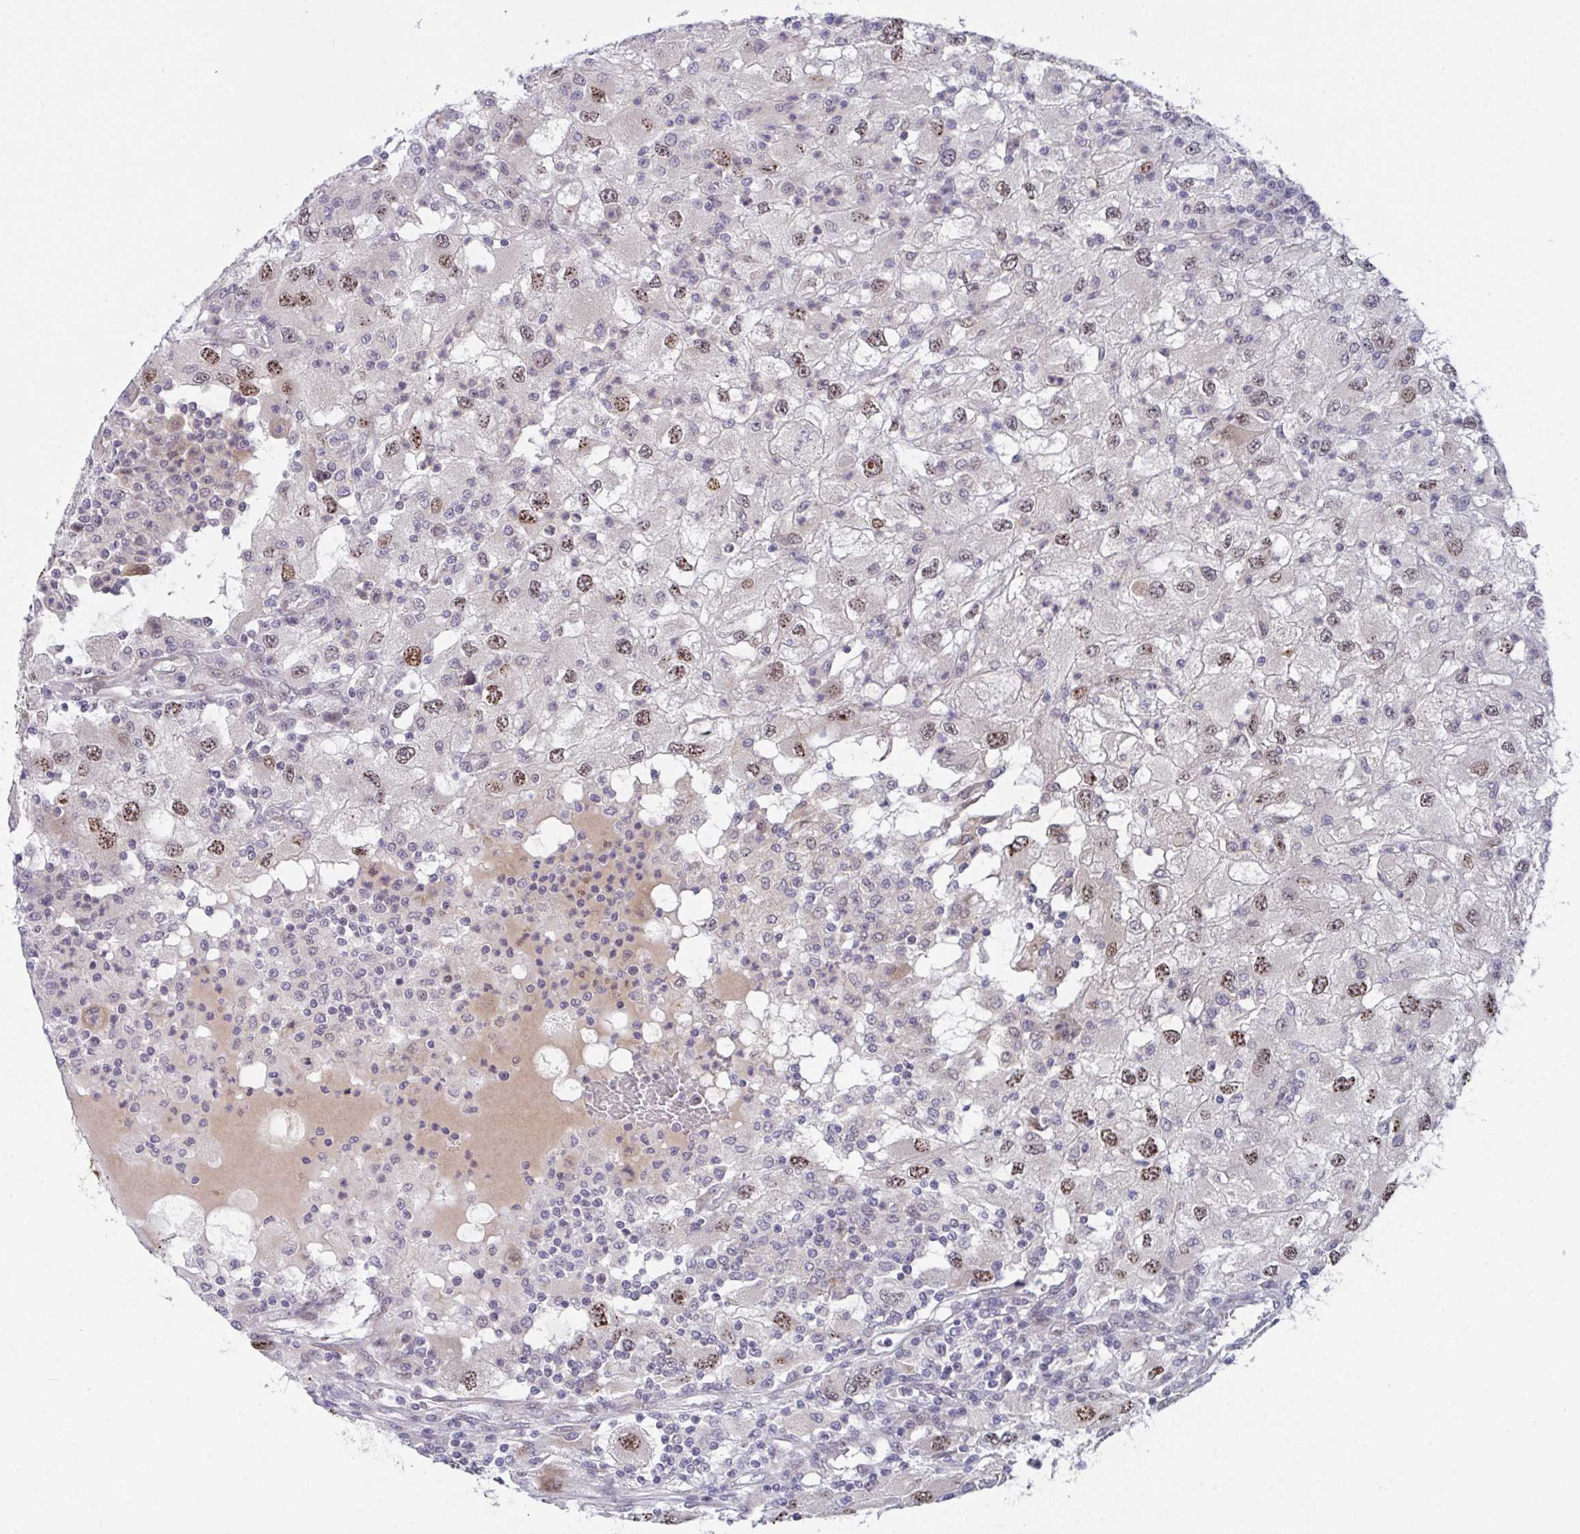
{"staining": {"intensity": "moderate", "quantity": ">75%", "location": "nuclear"}, "tissue": "renal cancer", "cell_type": "Tumor cells", "image_type": "cancer", "snomed": [{"axis": "morphology", "description": "Adenocarcinoma, NOS"}, {"axis": "topography", "description": "Kidney"}], "caption": "Approximately >75% of tumor cells in renal cancer (adenocarcinoma) display moderate nuclear protein expression as visualized by brown immunohistochemical staining.", "gene": "RBM18", "patient": {"sex": "female", "age": 67}}